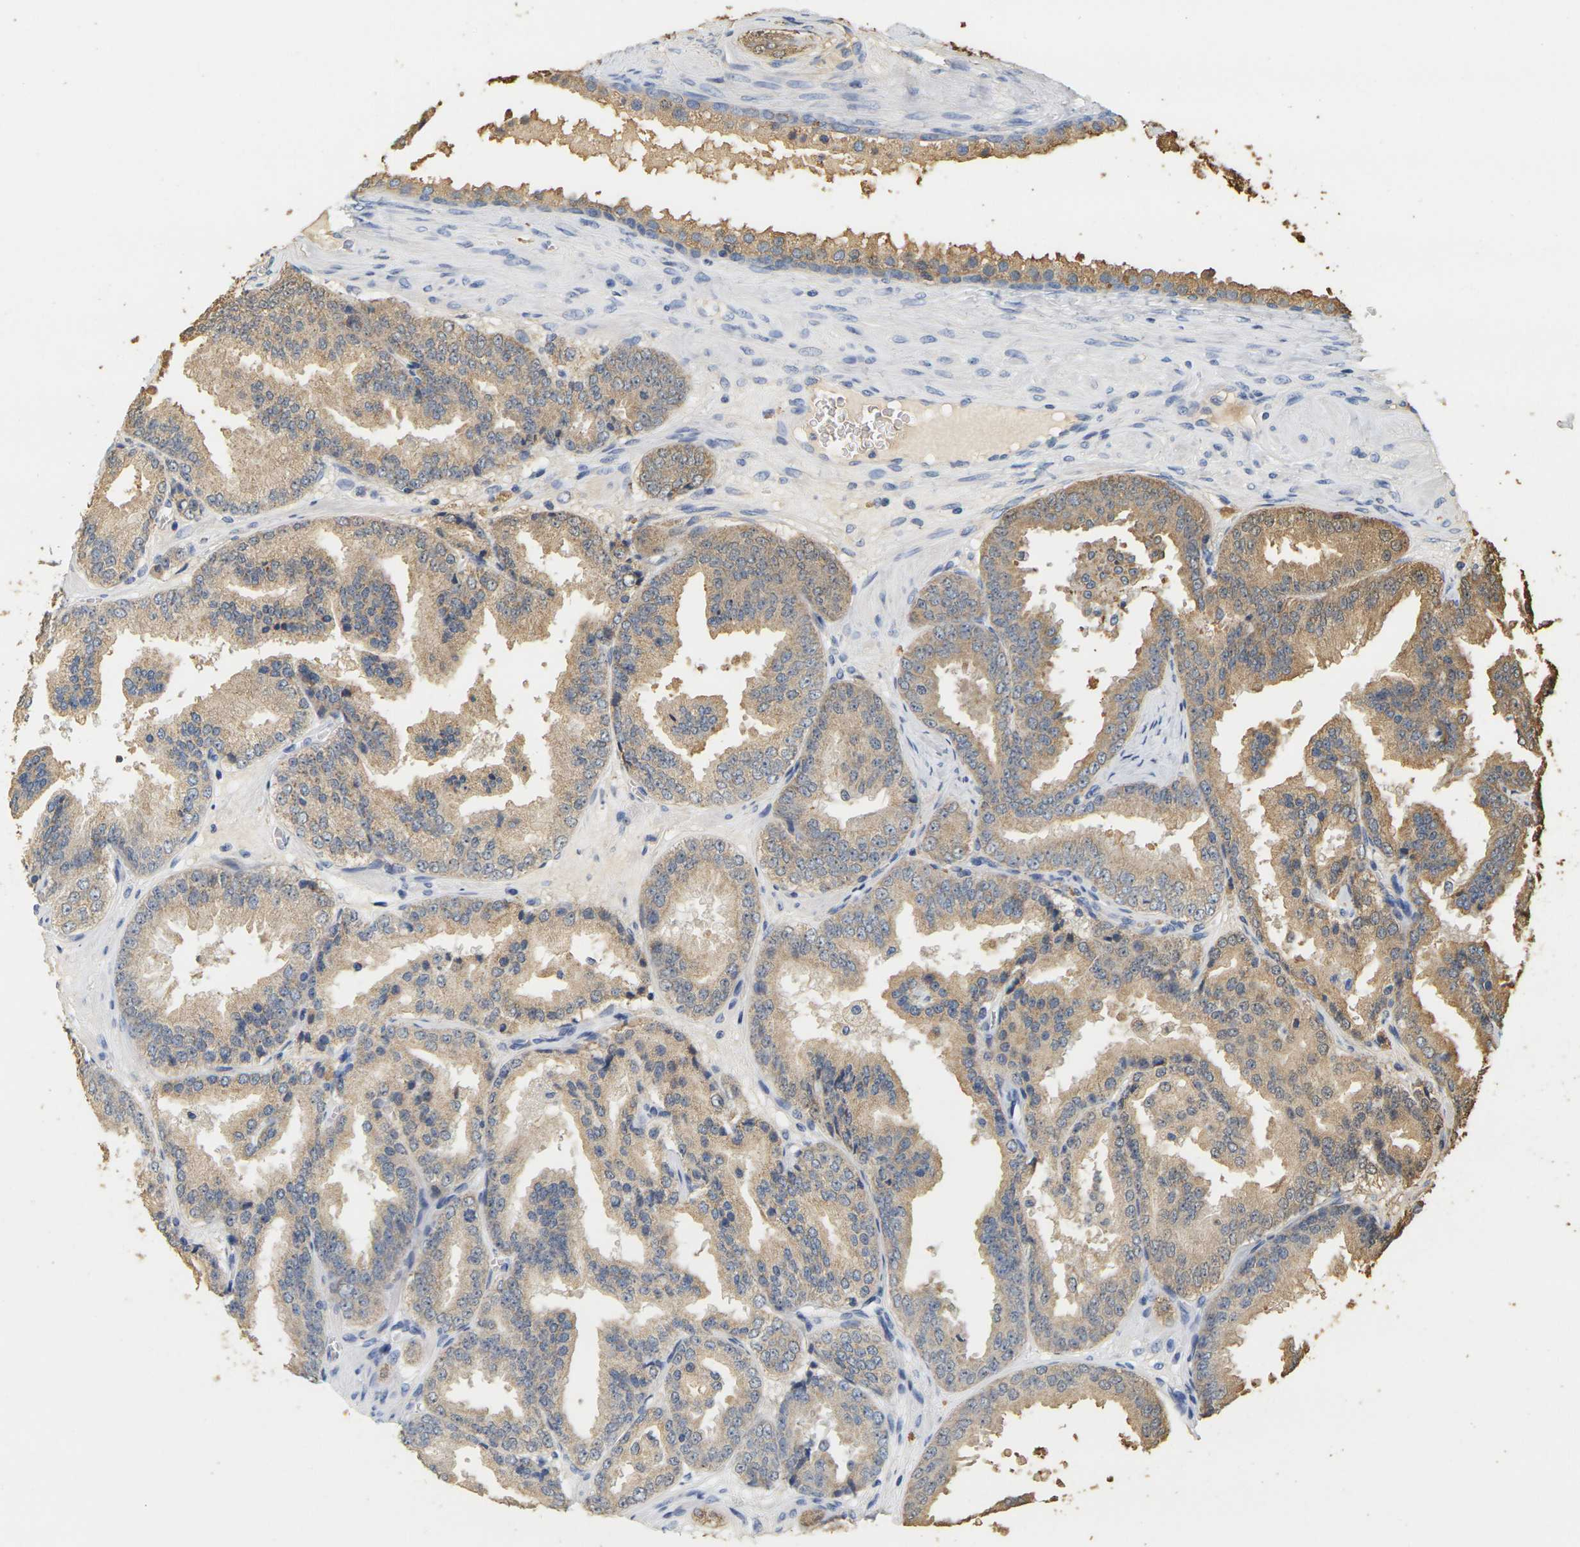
{"staining": {"intensity": "moderate", "quantity": ">75%", "location": "cytoplasmic/membranous"}, "tissue": "prostate cancer", "cell_type": "Tumor cells", "image_type": "cancer", "snomed": [{"axis": "morphology", "description": "Adenocarcinoma, High grade"}, {"axis": "topography", "description": "Prostate"}], "caption": "DAB immunohistochemical staining of human prostate cancer (adenocarcinoma (high-grade)) displays moderate cytoplasmic/membranous protein expression in approximately >75% of tumor cells.", "gene": "KLK5", "patient": {"sex": "male", "age": 61}}